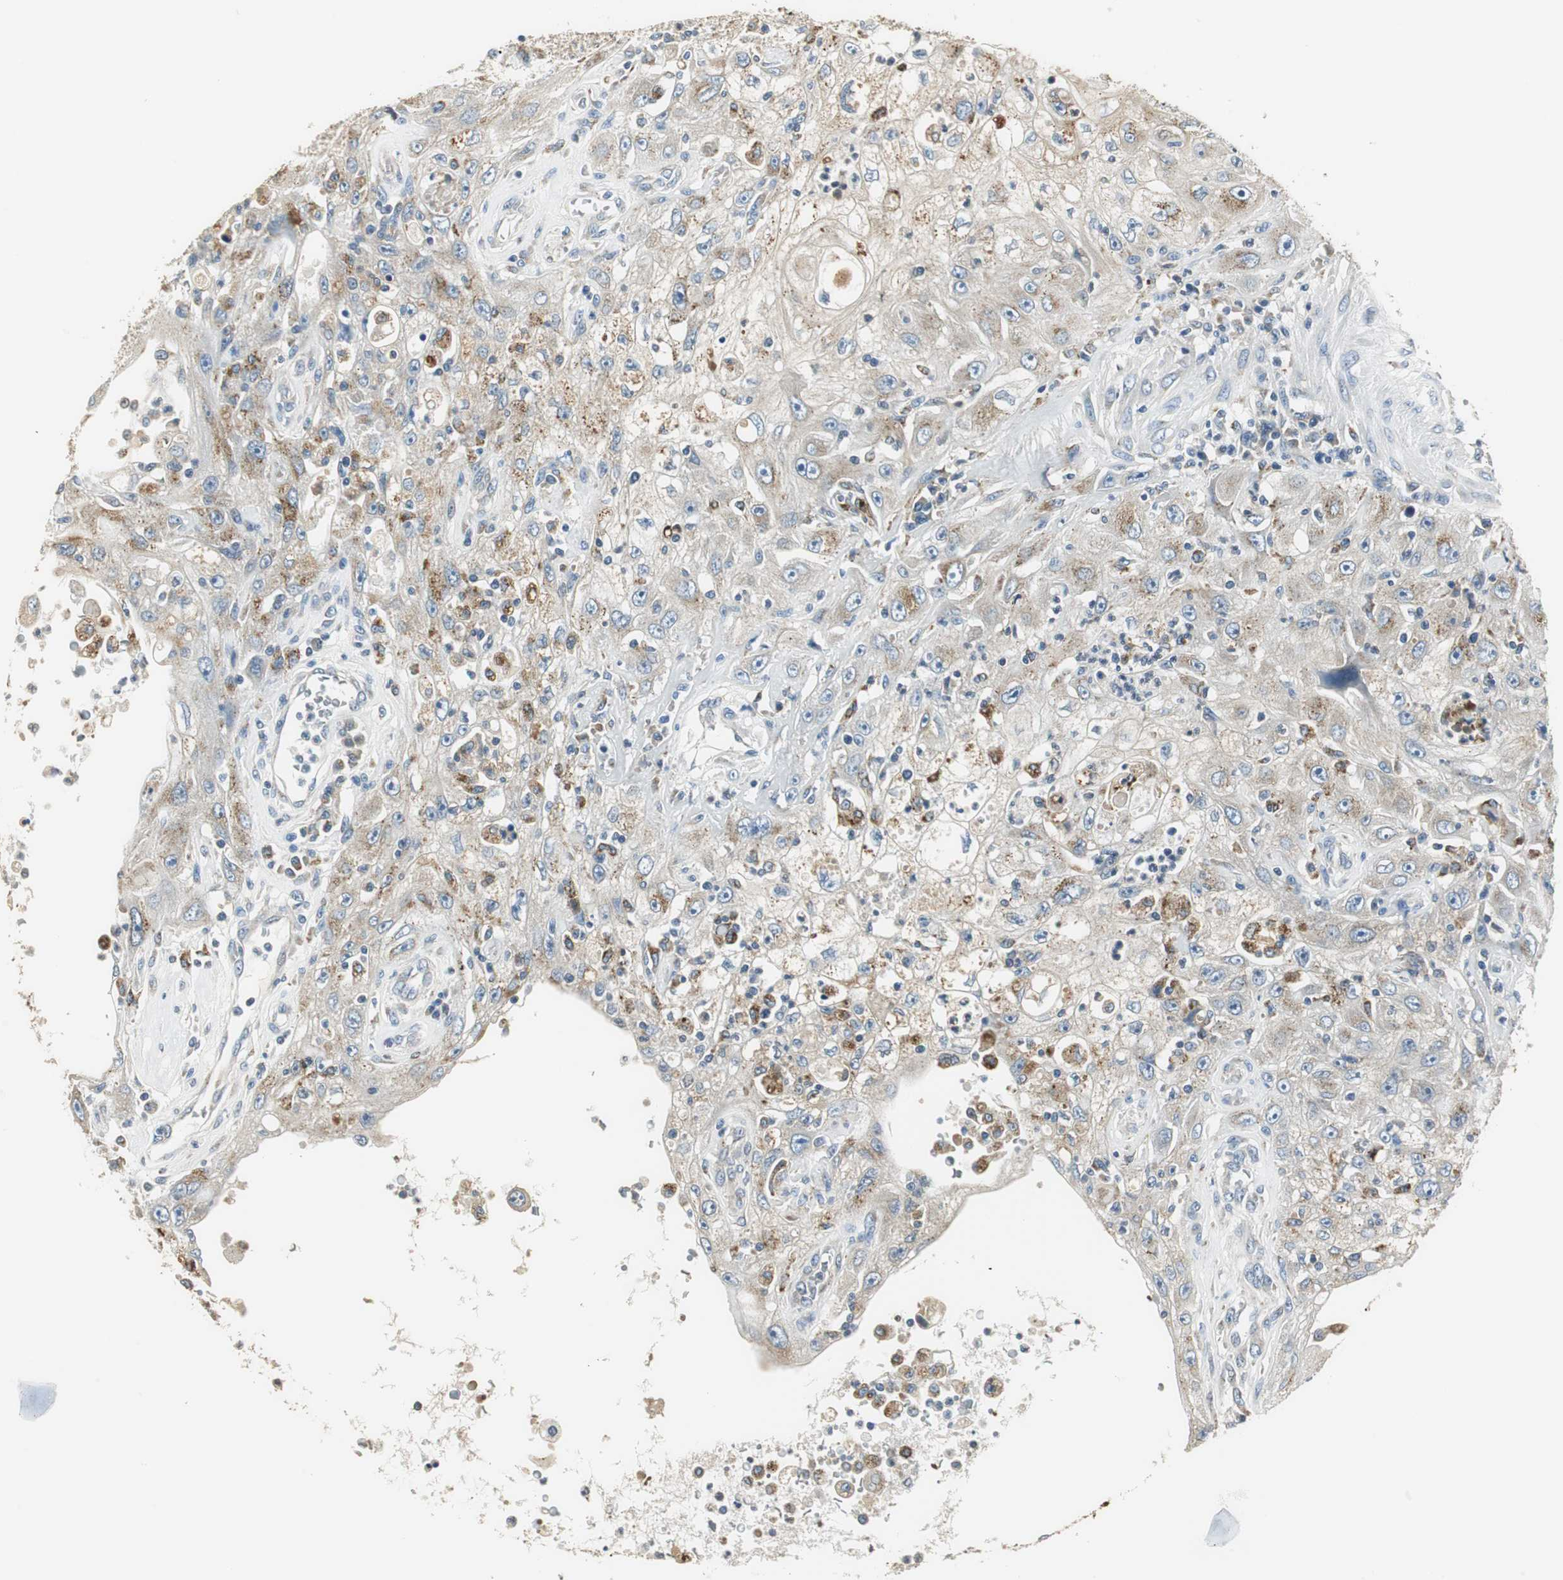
{"staining": {"intensity": "negative", "quantity": "none", "location": "none"}, "tissue": "skin cancer", "cell_type": "Tumor cells", "image_type": "cancer", "snomed": [{"axis": "morphology", "description": "Squamous cell carcinoma, NOS"}, {"axis": "topography", "description": "Skin"}], "caption": "IHC image of neoplastic tissue: human skin cancer (squamous cell carcinoma) stained with DAB (3,3'-diaminobenzidine) exhibits no significant protein expression in tumor cells. (DAB immunohistochemistry (IHC) visualized using brightfield microscopy, high magnification).", "gene": "NIT1", "patient": {"sex": "male", "age": 75}}